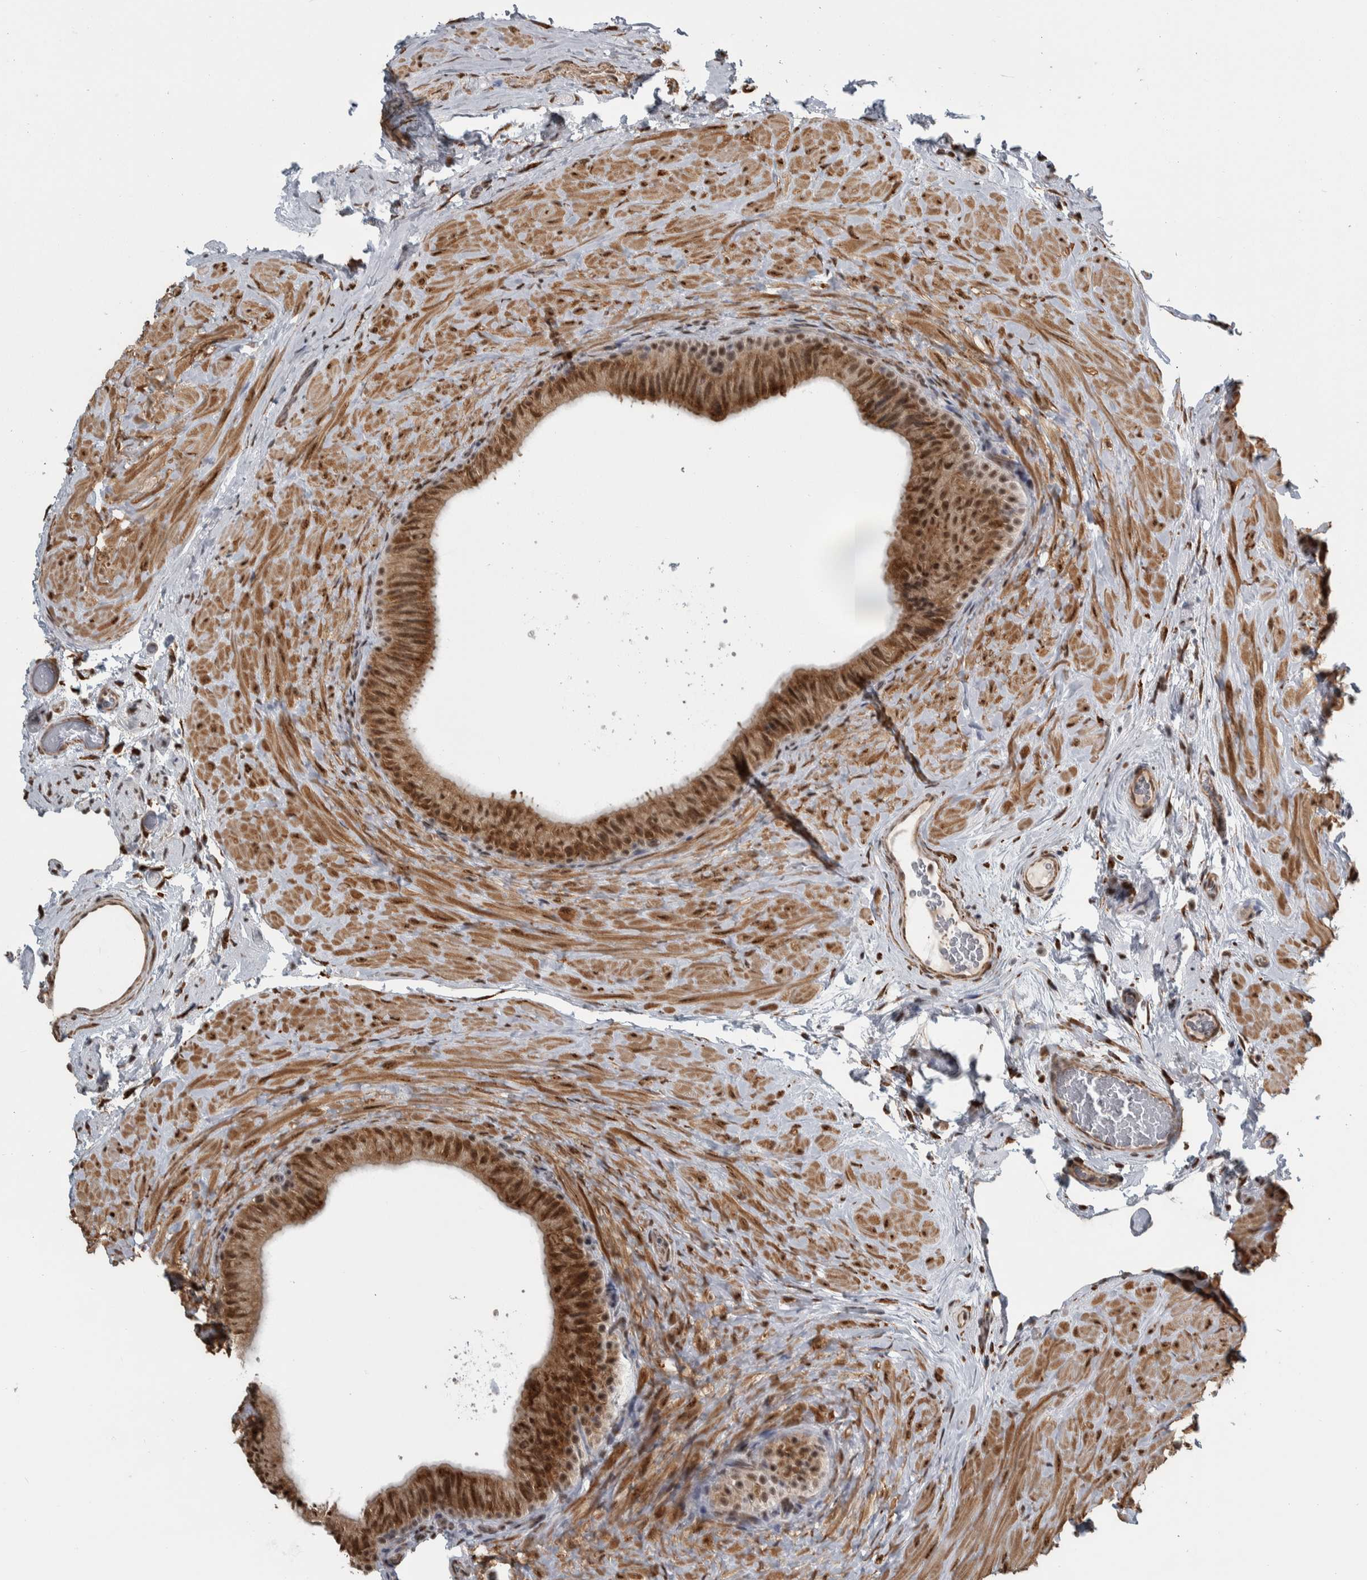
{"staining": {"intensity": "moderate", "quantity": ">75%", "location": "cytoplasmic/membranous,nuclear"}, "tissue": "epididymis", "cell_type": "Glandular cells", "image_type": "normal", "snomed": [{"axis": "morphology", "description": "Normal tissue, NOS"}, {"axis": "topography", "description": "Epididymis"}], "caption": "Protein expression by IHC reveals moderate cytoplasmic/membranous,nuclear positivity in about >75% of glandular cells in benign epididymis. (DAB IHC, brown staining for protein, blue staining for nuclei).", "gene": "DDX42", "patient": {"sex": "male", "age": 49}}